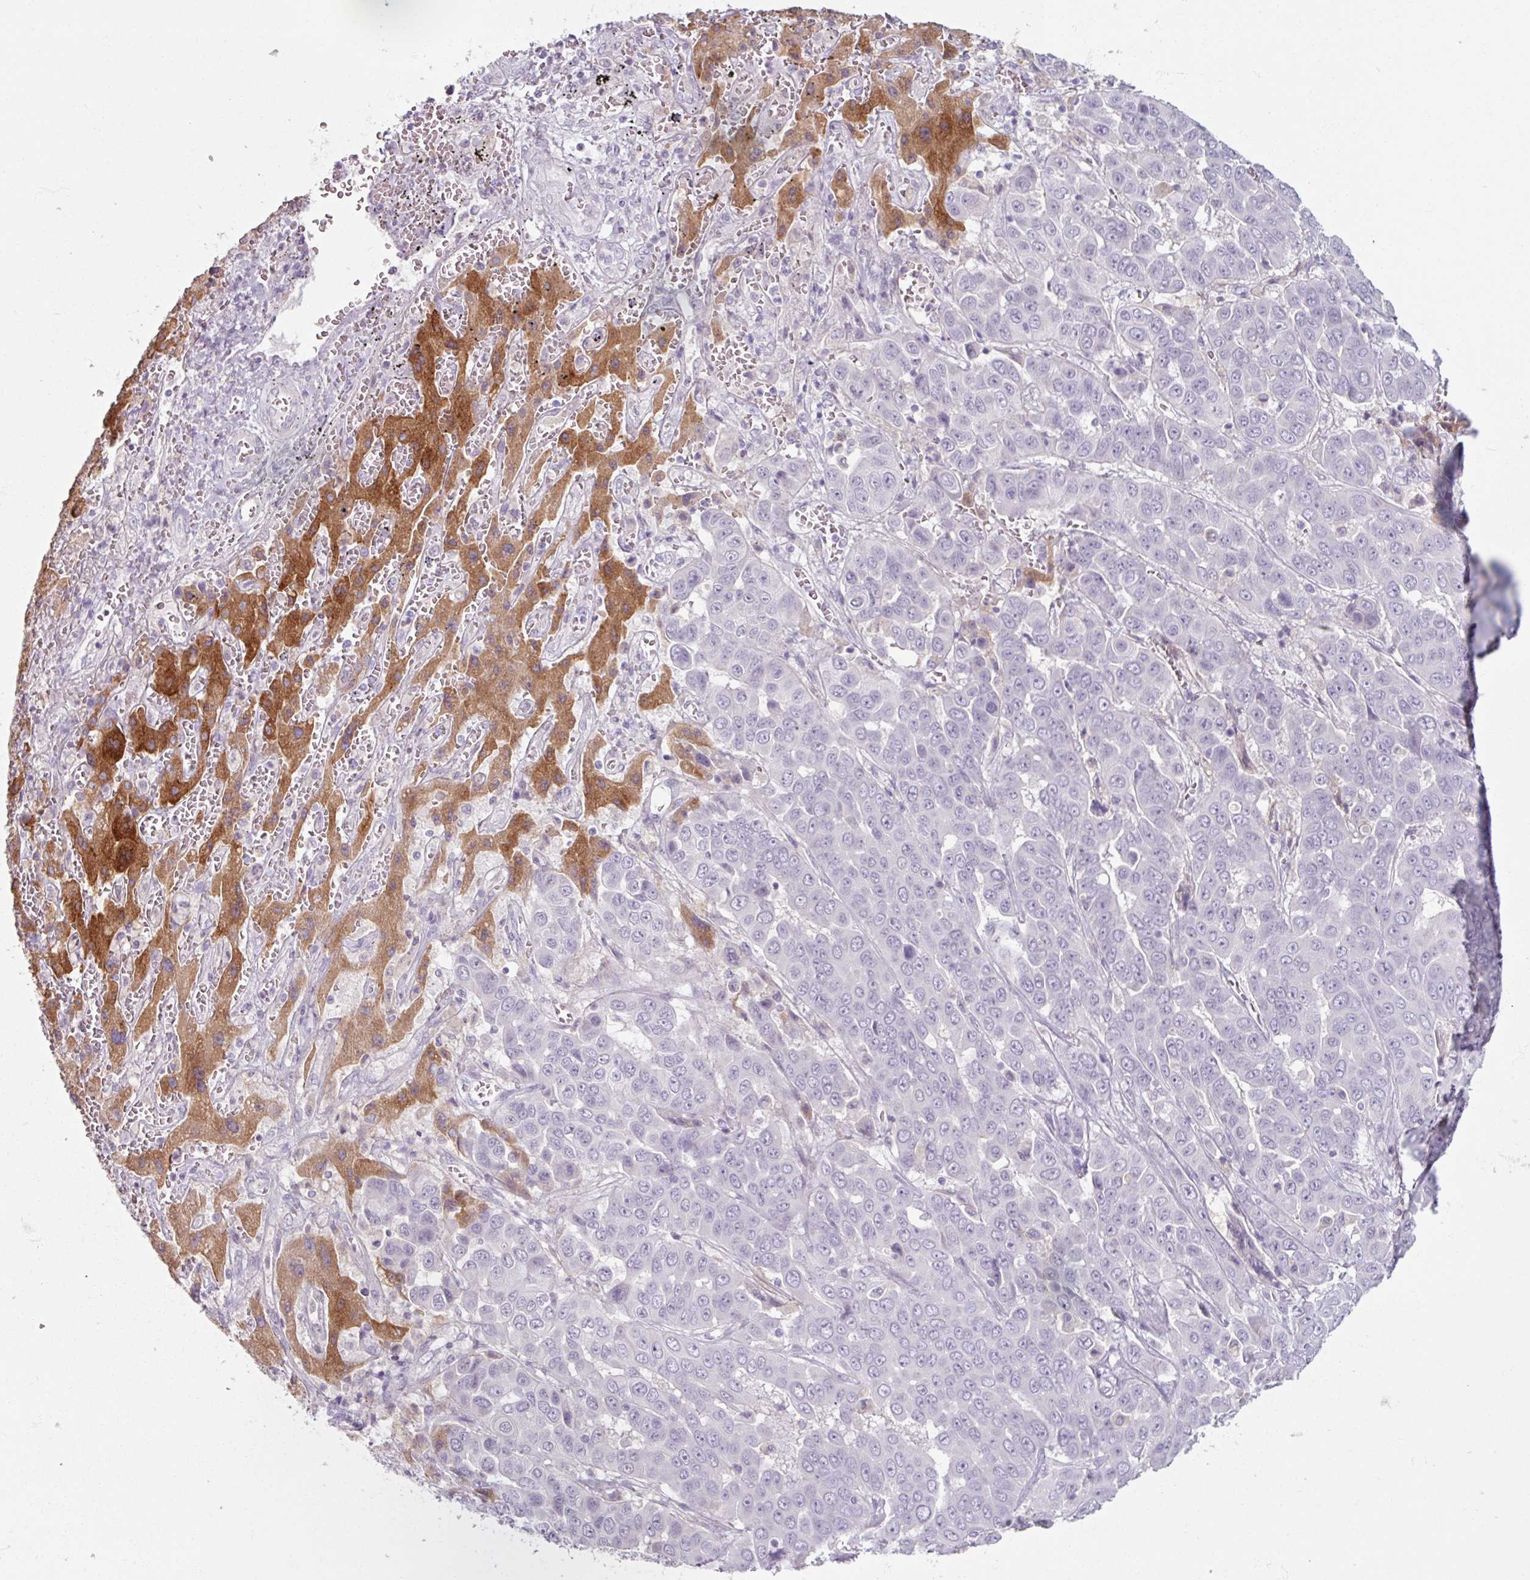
{"staining": {"intensity": "negative", "quantity": "none", "location": "none"}, "tissue": "liver cancer", "cell_type": "Tumor cells", "image_type": "cancer", "snomed": [{"axis": "morphology", "description": "Cholangiocarcinoma"}, {"axis": "topography", "description": "Liver"}], "caption": "This is a micrograph of immunohistochemistry staining of cholangiocarcinoma (liver), which shows no staining in tumor cells. (DAB (3,3'-diaminobenzidine) immunohistochemistry (IHC) visualized using brightfield microscopy, high magnification).", "gene": "SLC27A5", "patient": {"sex": "female", "age": 52}}